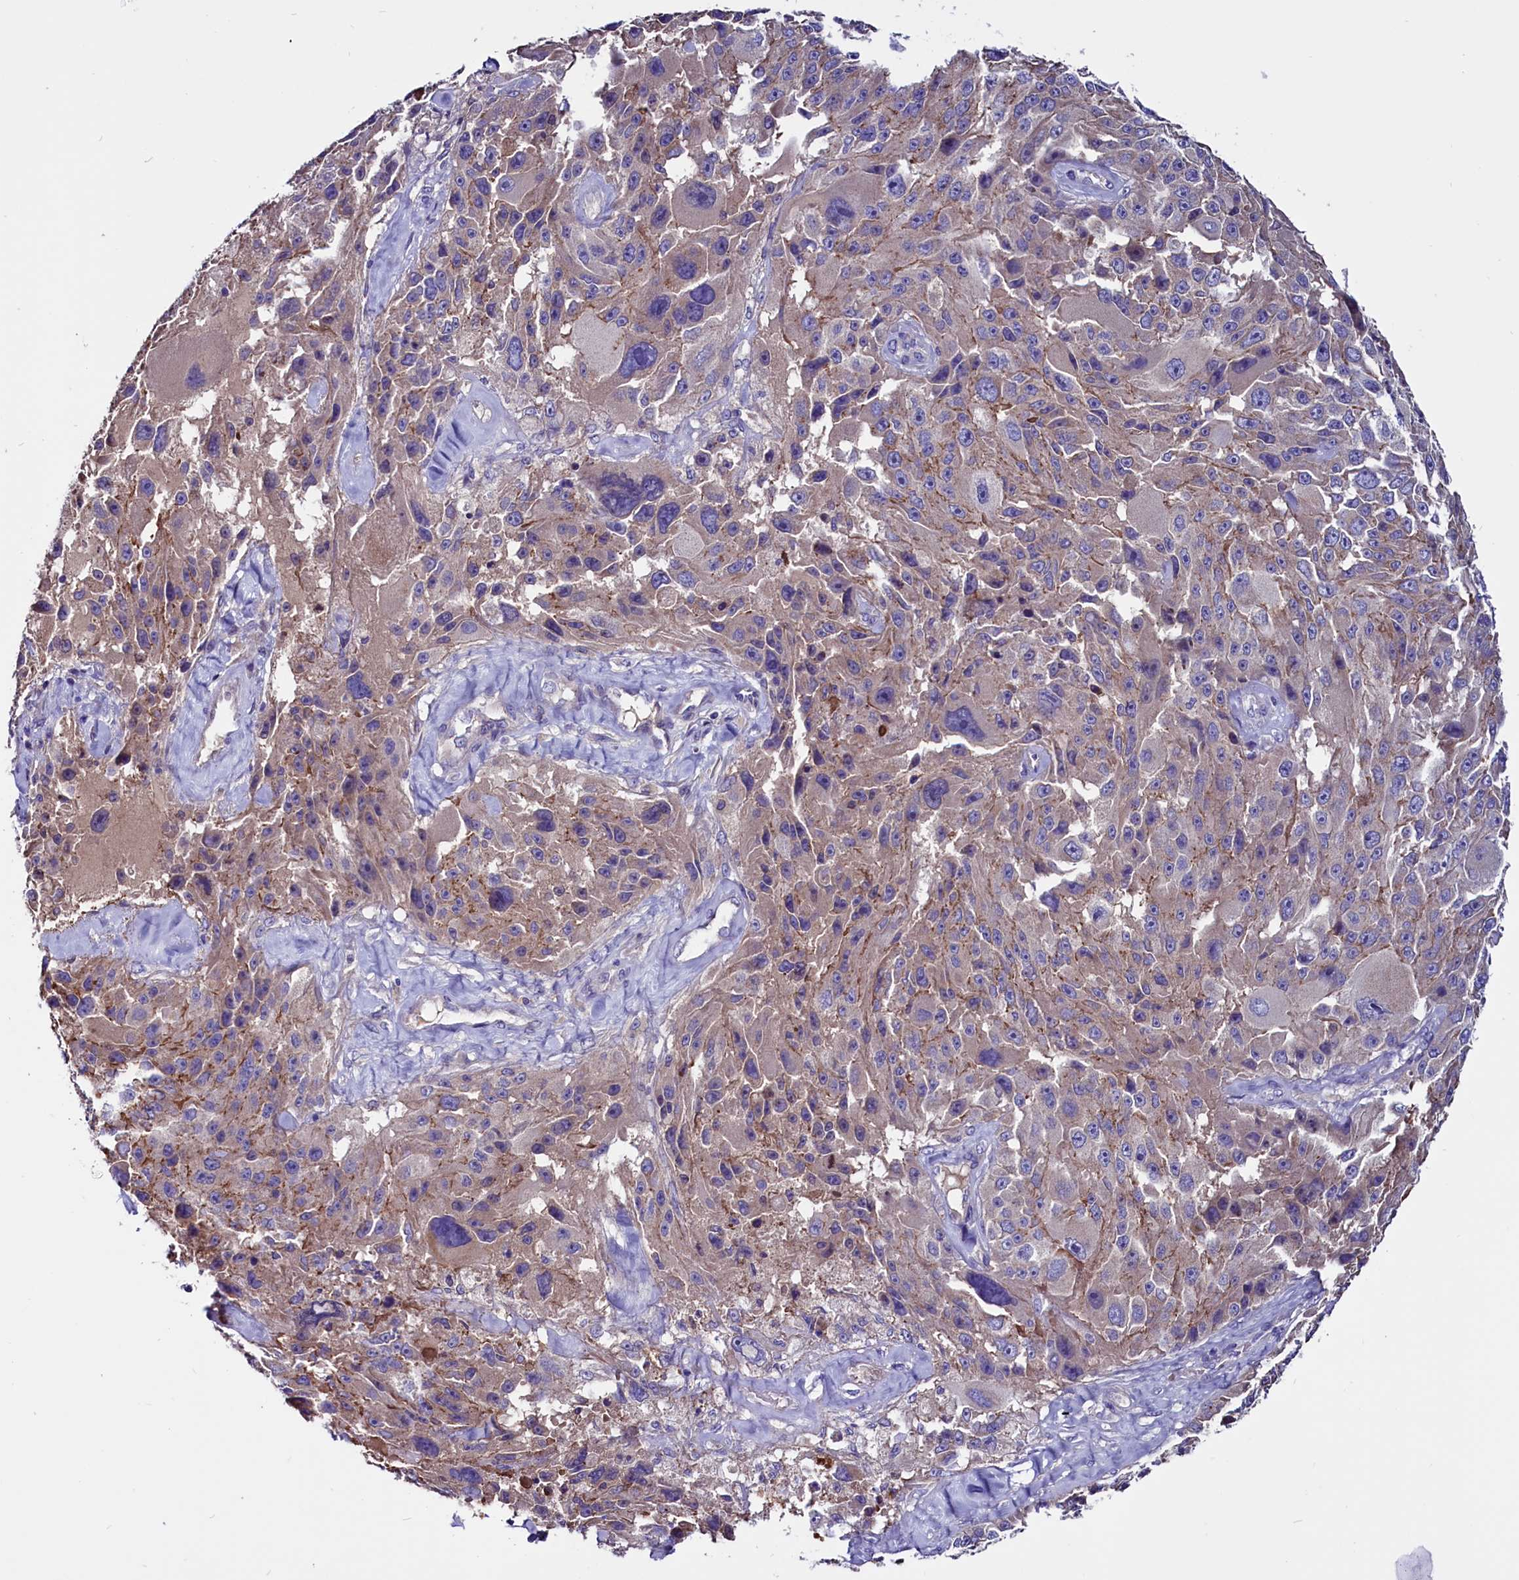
{"staining": {"intensity": "weak", "quantity": "25%-75%", "location": "cytoplasmic/membranous"}, "tissue": "melanoma", "cell_type": "Tumor cells", "image_type": "cancer", "snomed": [{"axis": "morphology", "description": "Malignant melanoma, Metastatic site"}, {"axis": "topography", "description": "Lymph node"}], "caption": "Immunohistochemistry micrograph of human malignant melanoma (metastatic site) stained for a protein (brown), which exhibits low levels of weak cytoplasmic/membranous expression in about 25%-75% of tumor cells.", "gene": "CCBE1", "patient": {"sex": "male", "age": 62}}